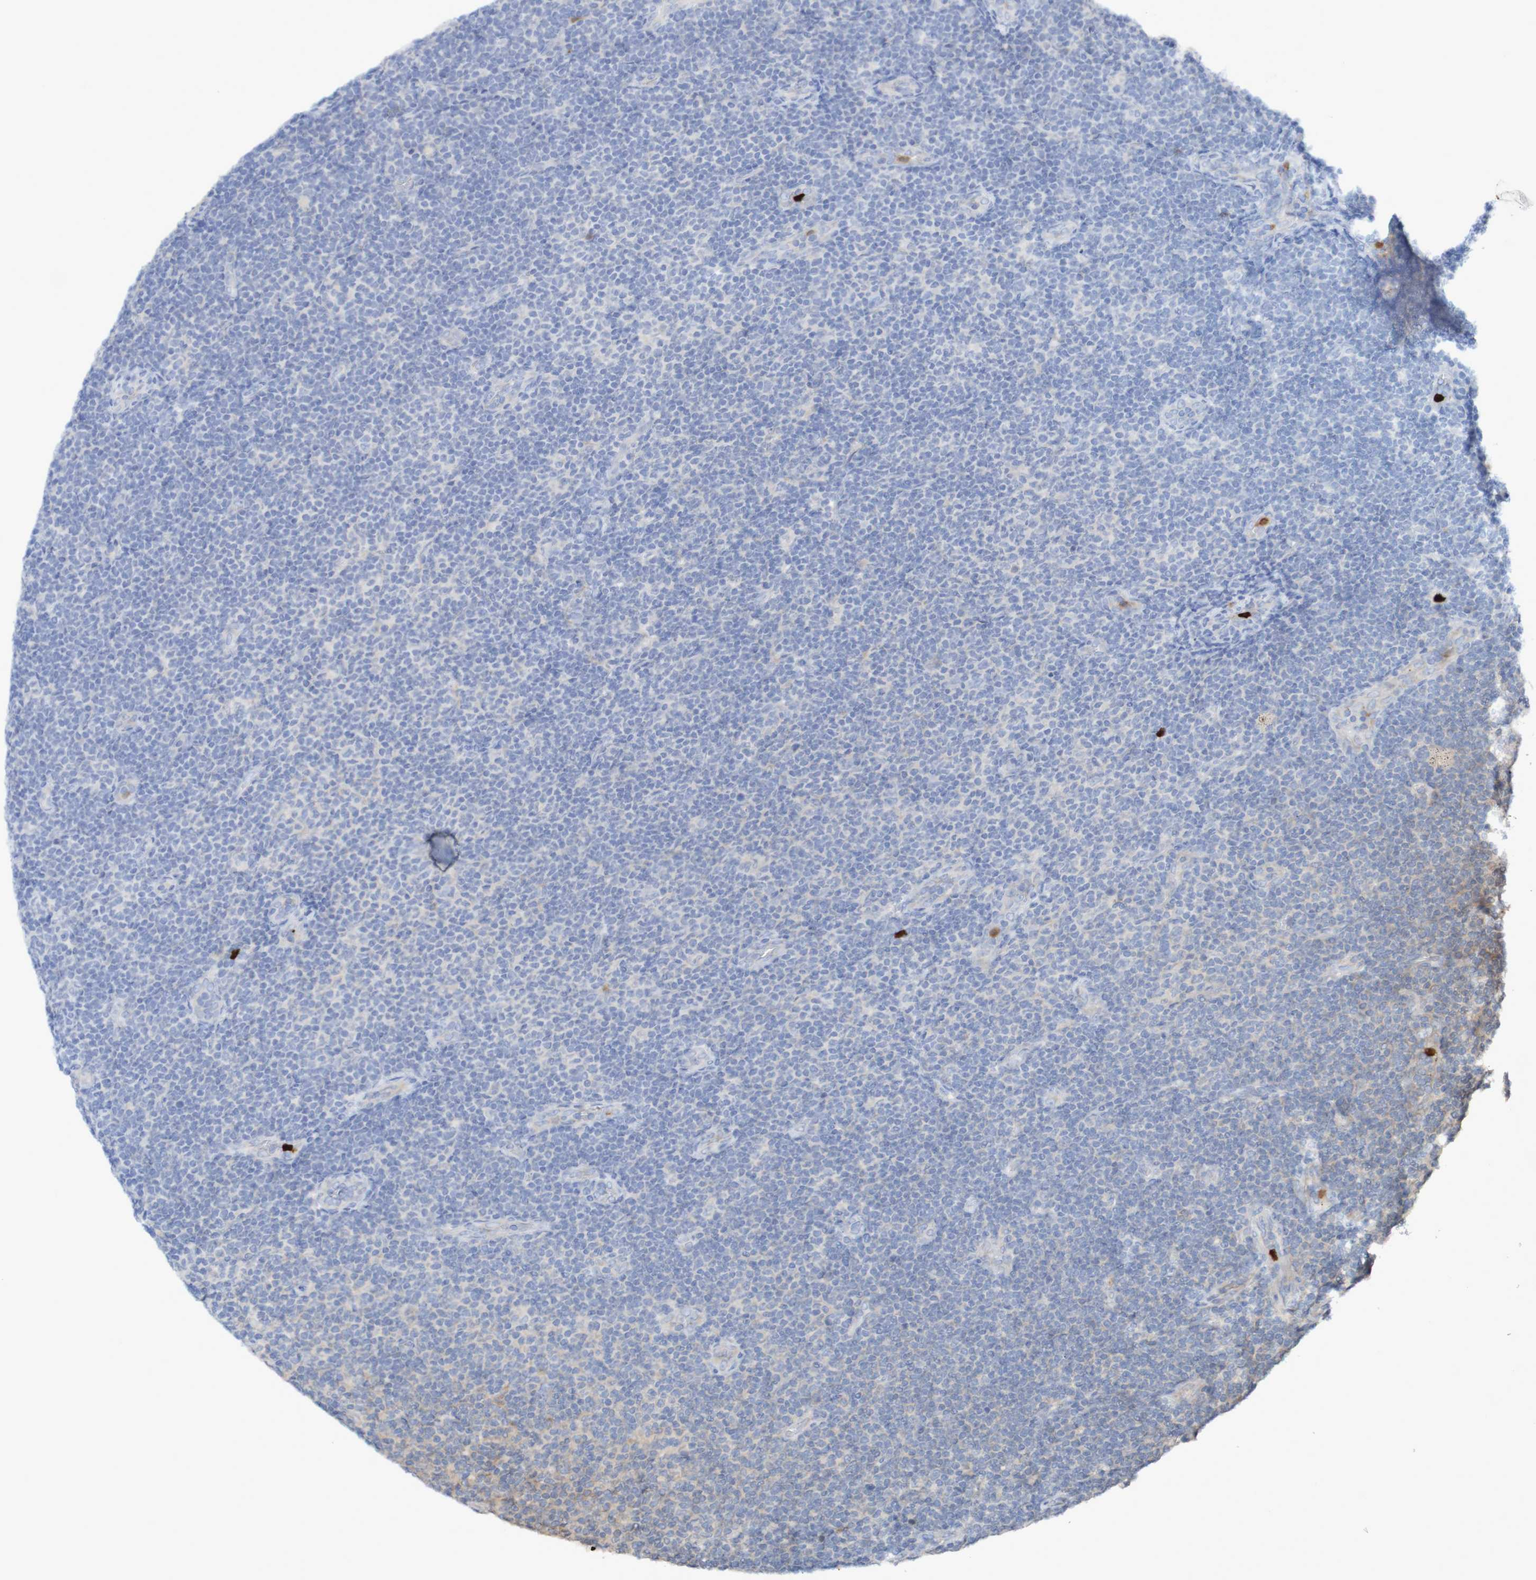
{"staining": {"intensity": "negative", "quantity": "none", "location": "none"}, "tissue": "lymphoma", "cell_type": "Tumor cells", "image_type": "cancer", "snomed": [{"axis": "morphology", "description": "Malignant lymphoma, non-Hodgkin's type, Low grade"}, {"axis": "topography", "description": "Lymph node"}], "caption": "Immunohistochemistry (IHC) photomicrograph of human lymphoma stained for a protein (brown), which demonstrates no staining in tumor cells.", "gene": "PARP4", "patient": {"sex": "male", "age": 83}}